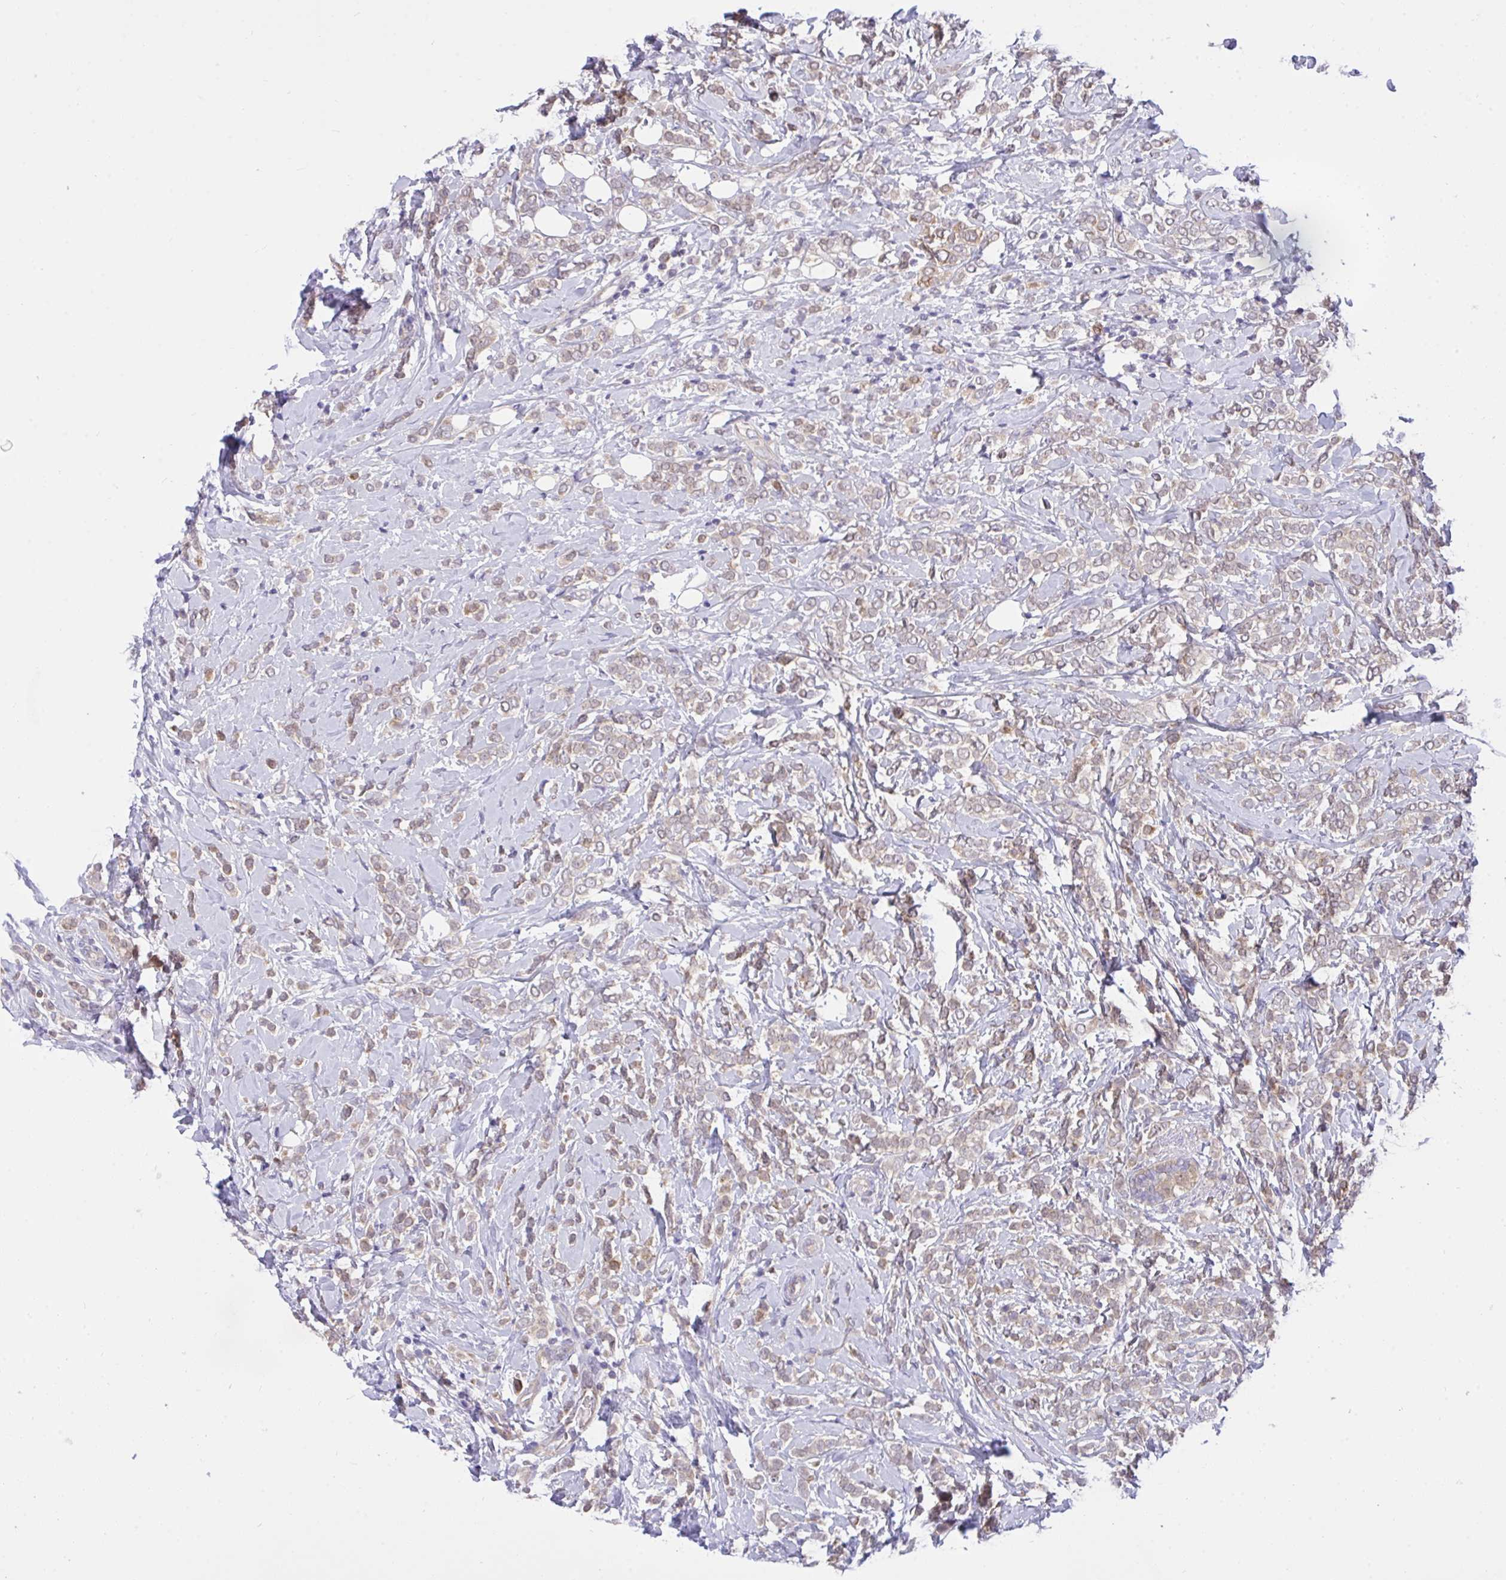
{"staining": {"intensity": "weak", "quantity": ">75%", "location": "cytoplasmic/membranous"}, "tissue": "breast cancer", "cell_type": "Tumor cells", "image_type": "cancer", "snomed": [{"axis": "morphology", "description": "Lobular carcinoma"}, {"axis": "topography", "description": "Breast"}], "caption": "High-power microscopy captured an immunohistochemistry histopathology image of lobular carcinoma (breast), revealing weak cytoplasmic/membranous expression in about >75% of tumor cells.", "gene": "C19orf54", "patient": {"sex": "female", "age": 49}}